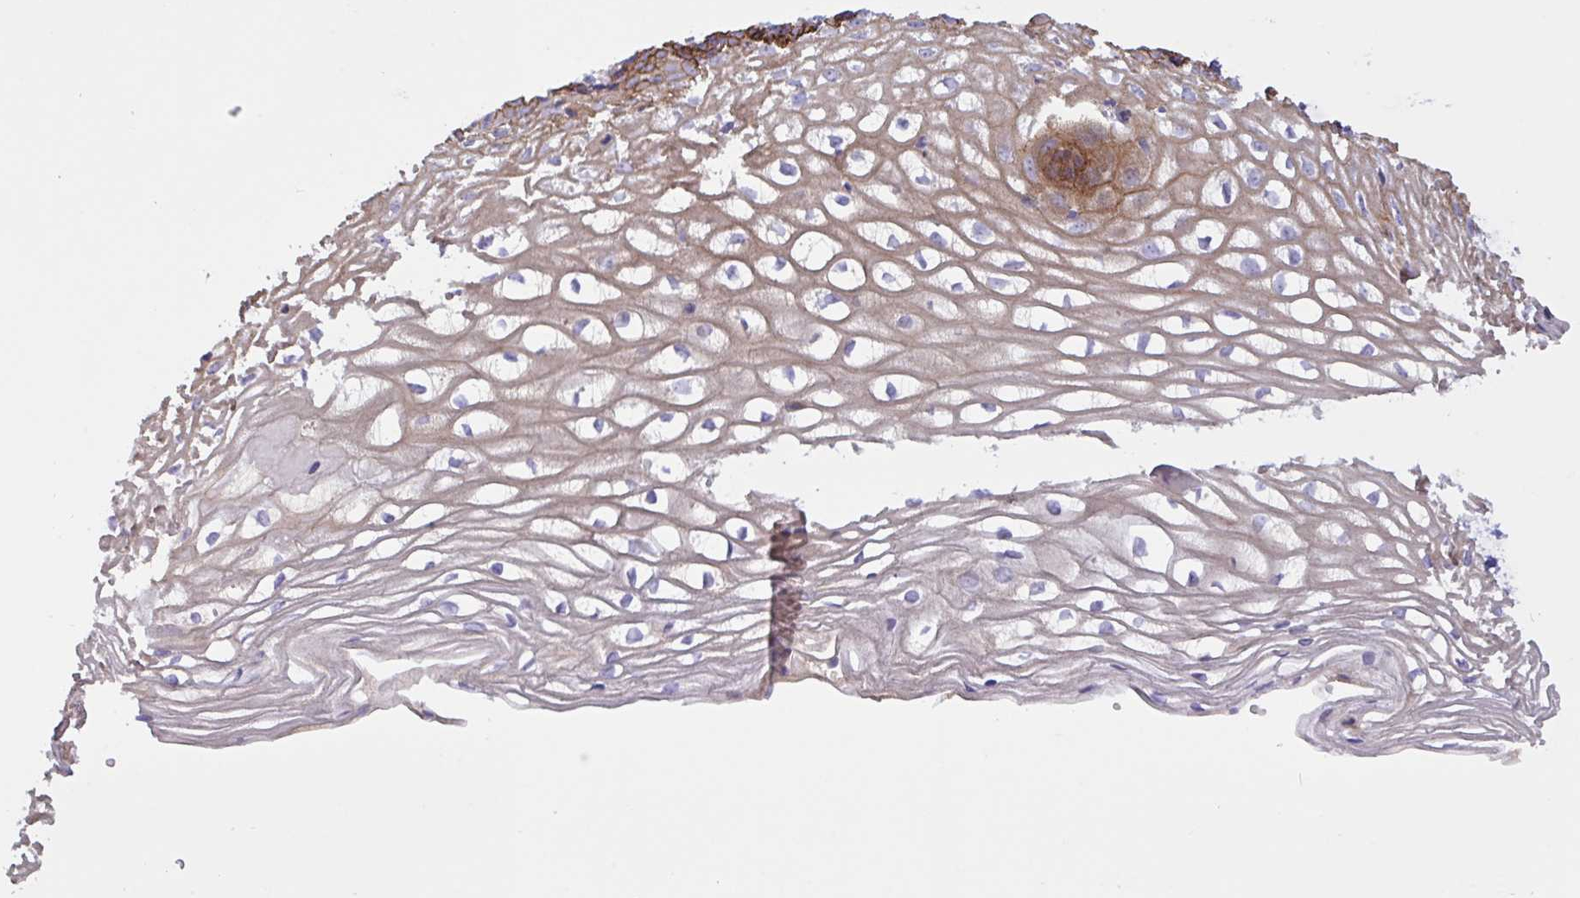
{"staining": {"intensity": "negative", "quantity": "none", "location": "none"}, "tissue": "cervix", "cell_type": "Glandular cells", "image_type": "normal", "snomed": [{"axis": "morphology", "description": "Normal tissue, NOS"}, {"axis": "topography", "description": "Cervix"}], "caption": "This photomicrograph is of normal cervix stained with IHC to label a protein in brown with the nuclei are counter-stained blue. There is no positivity in glandular cells. (Stains: DAB (3,3'-diaminobenzidine) immunohistochemistry (IHC) with hematoxylin counter stain, Microscopy: brightfield microscopy at high magnification).", "gene": "DSC3", "patient": {"sex": "female", "age": 36}}